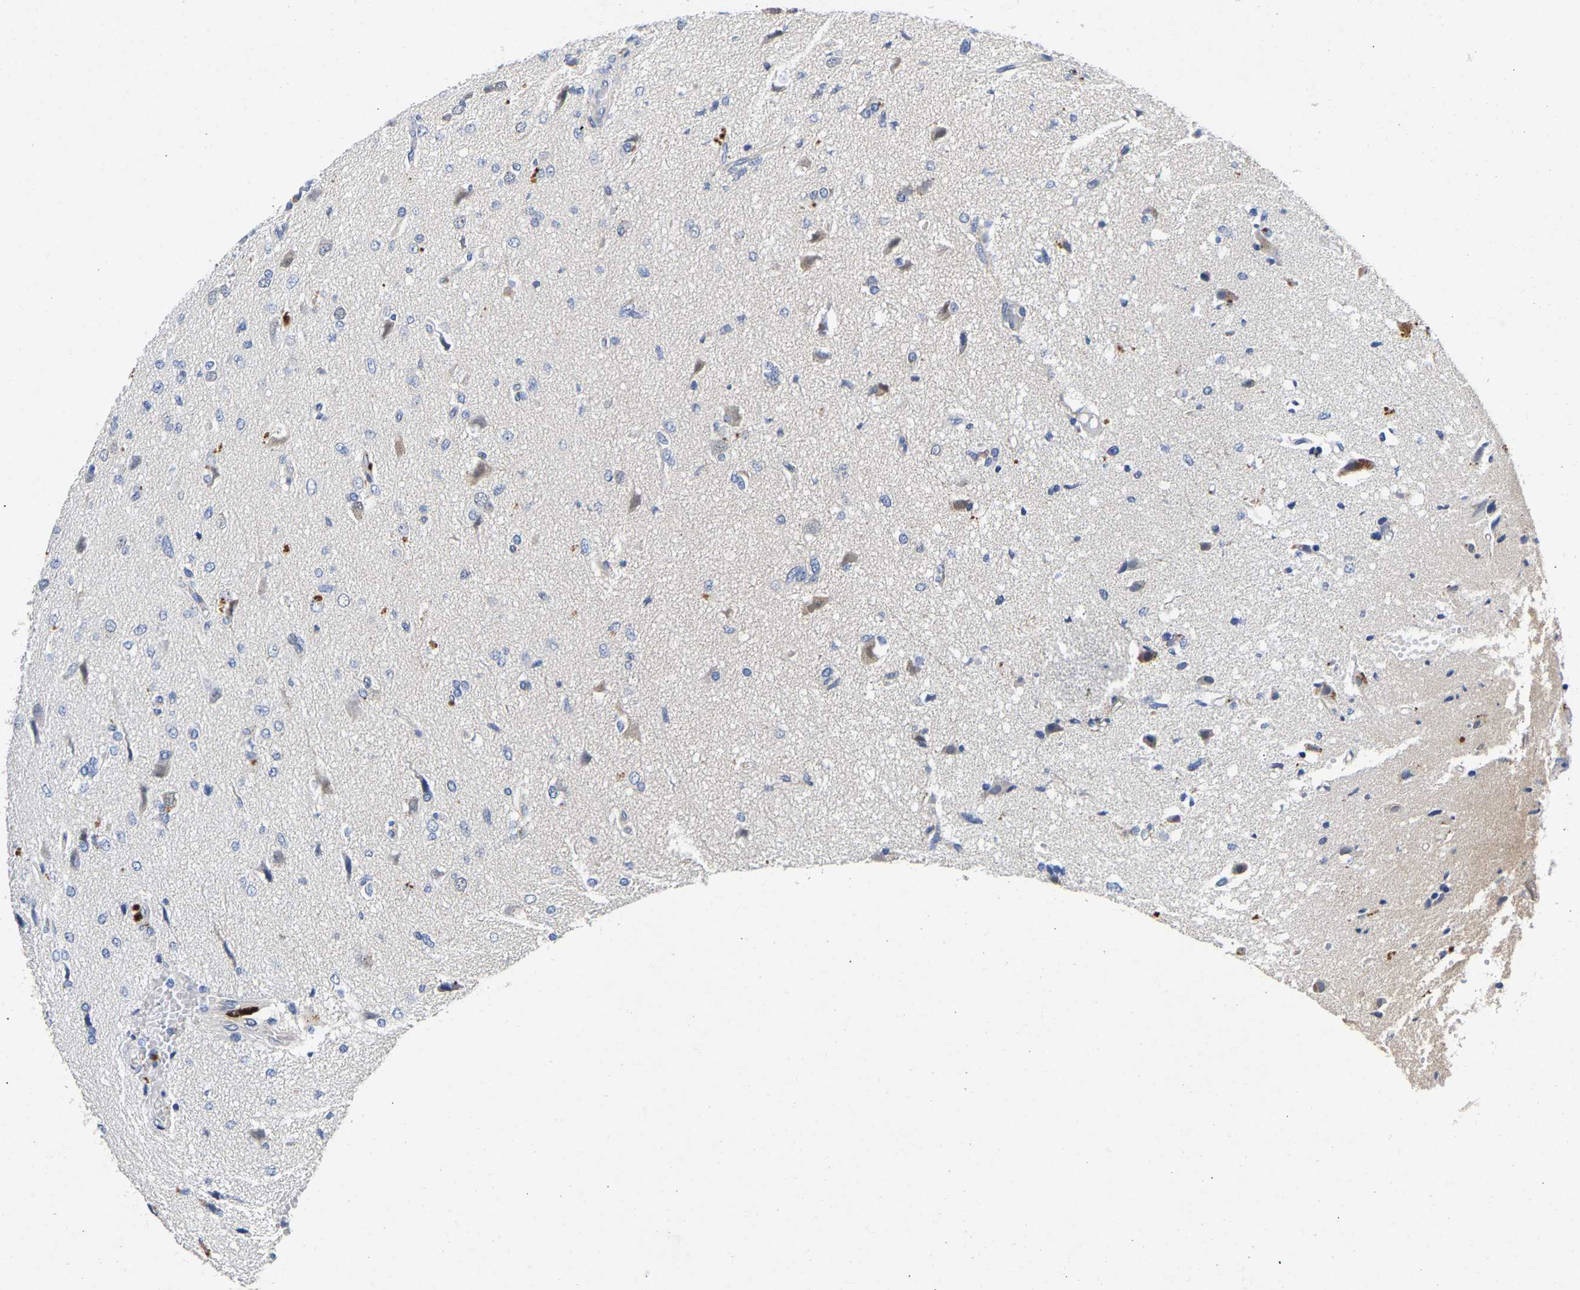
{"staining": {"intensity": "weak", "quantity": "<25%", "location": "cytoplasmic/membranous"}, "tissue": "glioma", "cell_type": "Tumor cells", "image_type": "cancer", "snomed": [{"axis": "morphology", "description": "Glioma, malignant, High grade"}, {"axis": "topography", "description": "Brain"}], "caption": "A histopathology image of glioma stained for a protein demonstrates no brown staining in tumor cells.", "gene": "CCDC6", "patient": {"sex": "female", "age": 59}}